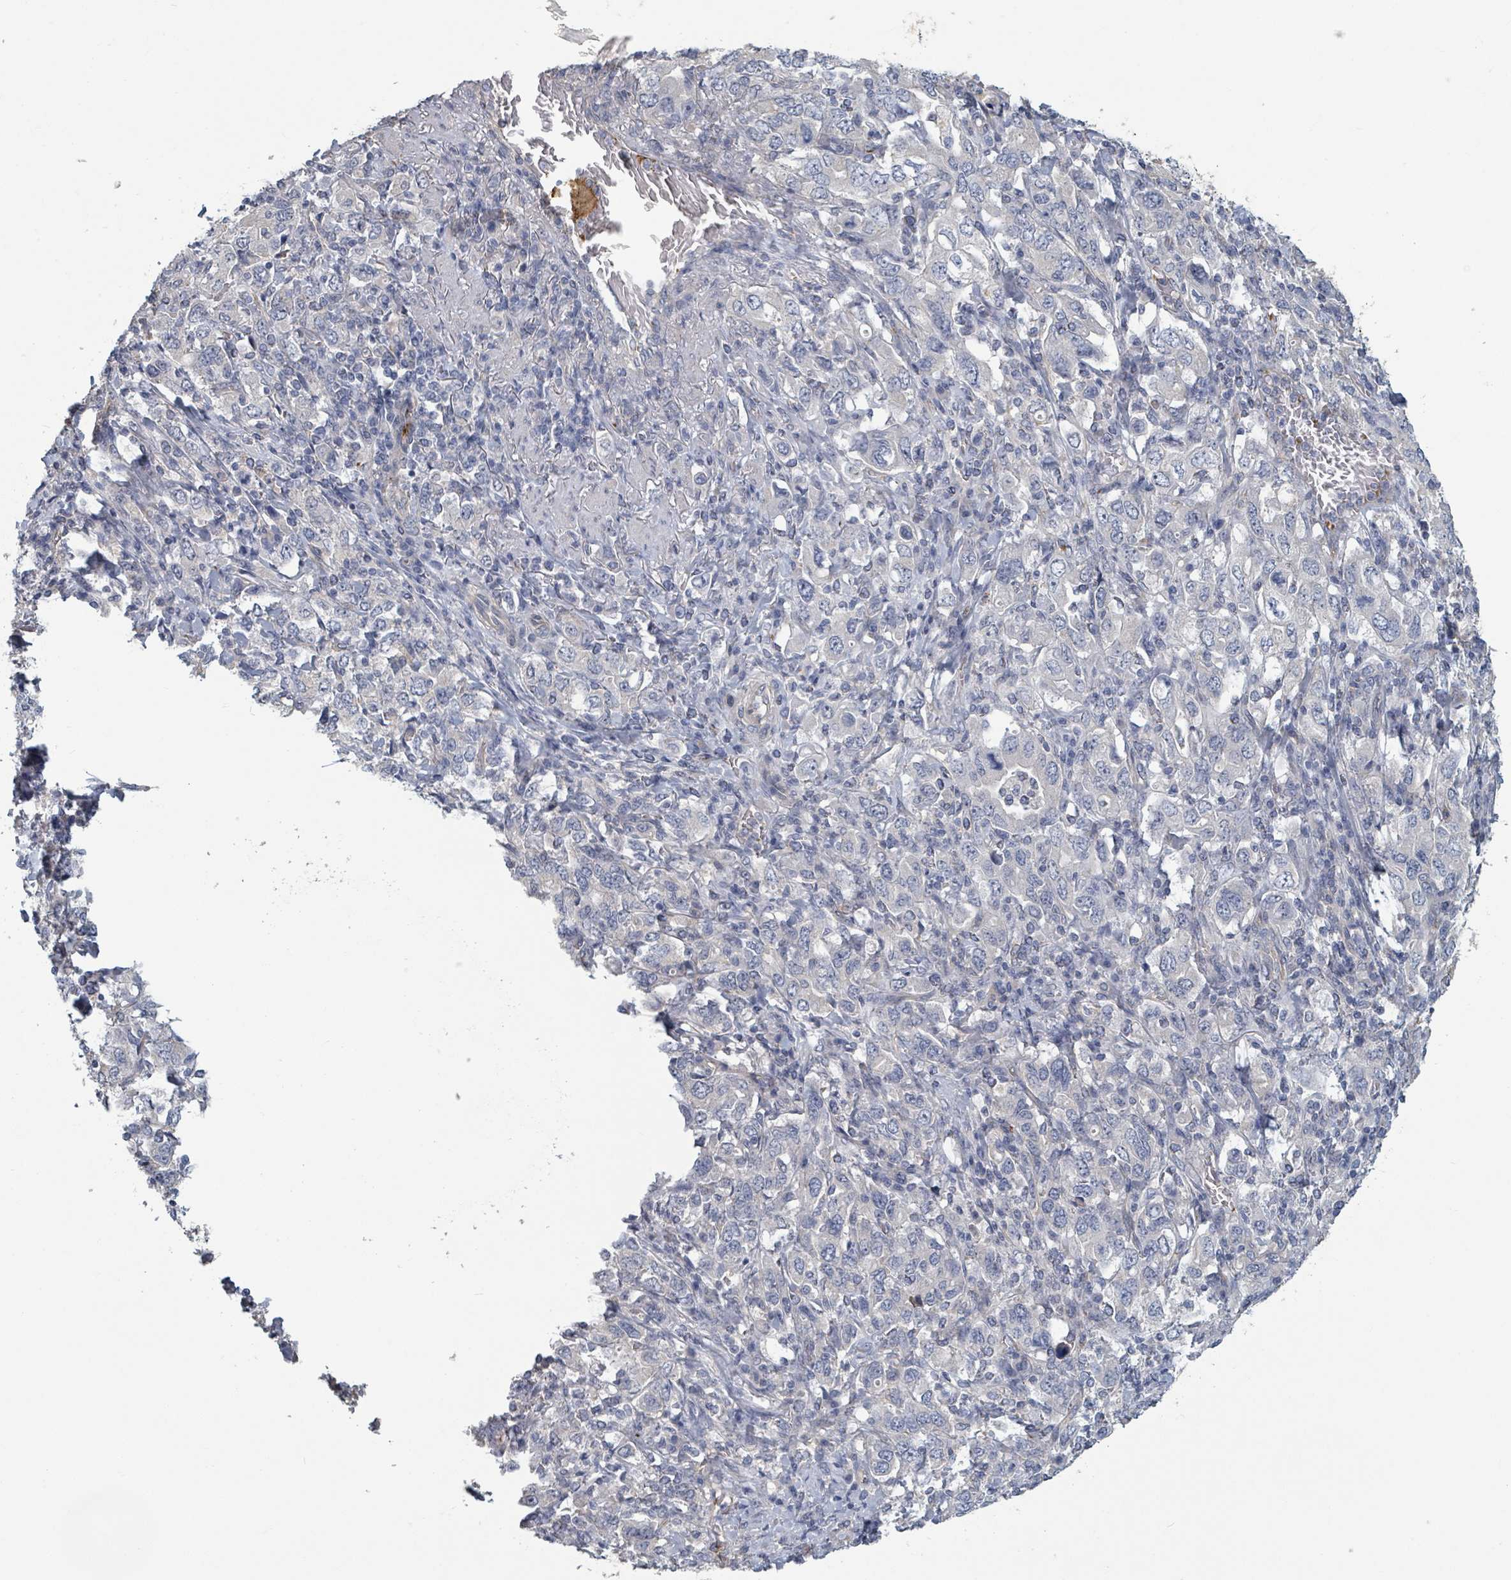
{"staining": {"intensity": "negative", "quantity": "none", "location": "none"}, "tissue": "stomach cancer", "cell_type": "Tumor cells", "image_type": "cancer", "snomed": [{"axis": "morphology", "description": "Adenocarcinoma, NOS"}, {"axis": "topography", "description": "Stomach, upper"}, {"axis": "topography", "description": "Stomach"}], "caption": "Immunohistochemical staining of stomach cancer (adenocarcinoma) shows no significant staining in tumor cells. (Brightfield microscopy of DAB immunohistochemistry at high magnification).", "gene": "PLAUR", "patient": {"sex": "male", "age": 62}}